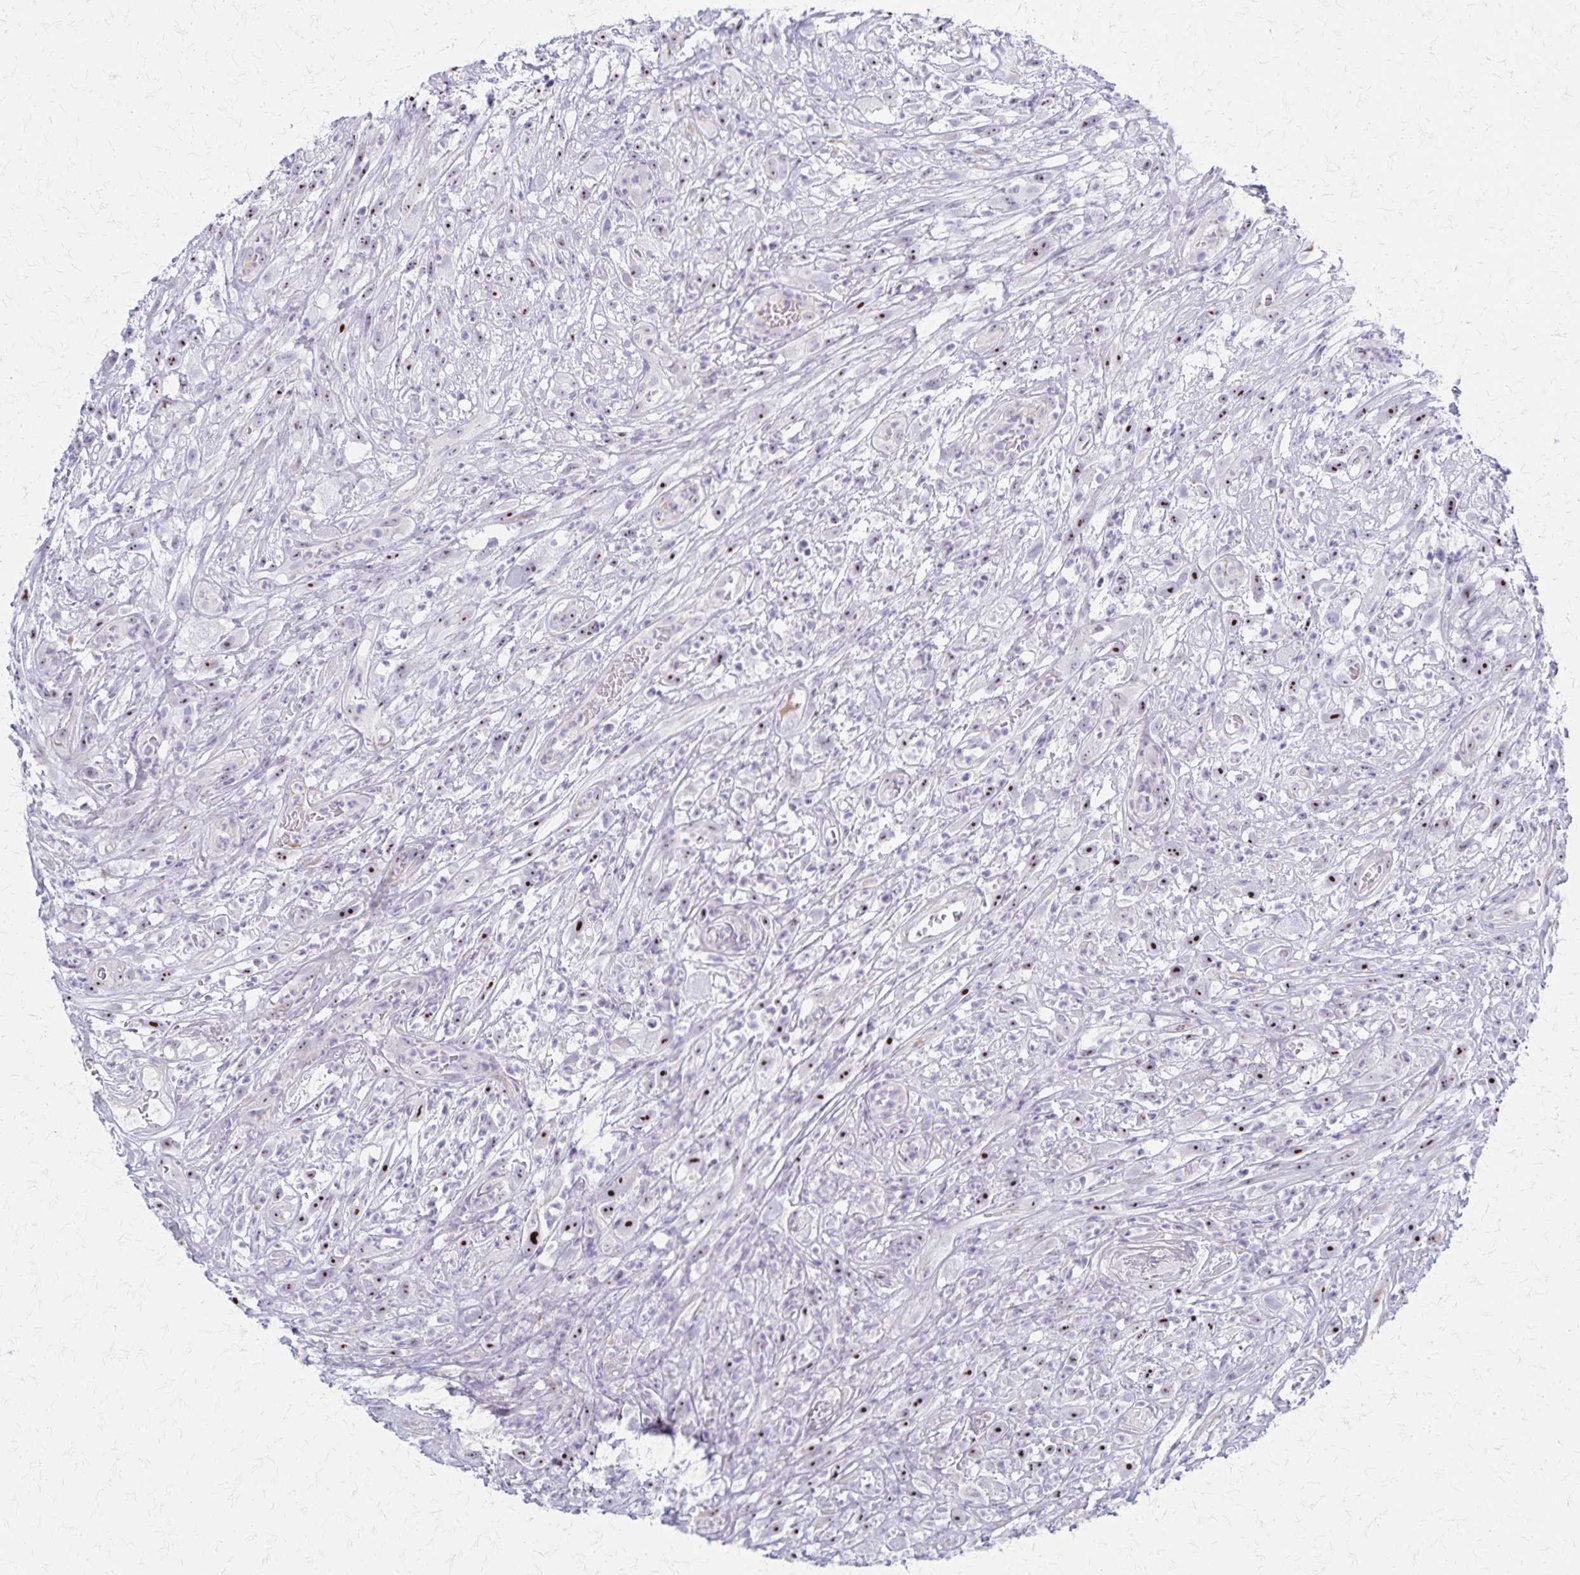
{"staining": {"intensity": "weak", "quantity": ">75%", "location": "nuclear"}, "tissue": "head and neck cancer", "cell_type": "Tumor cells", "image_type": "cancer", "snomed": [{"axis": "morphology", "description": "Squamous cell carcinoma, NOS"}, {"axis": "topography", "description": "Head-Neck"}], "caption": "An IHC image of tumor tissue is shown. Protein staining in brown labels weak nuclear positivity in head and neck cancer within tumor cells. (Stains: DAB (3,3'-diaminobenzidine) in brown, nuclei in blue, Microscopy: brightfield microscopy at high magnification).", "gene": "DLK2", "patient": {"sex": "male", "age": 65}}